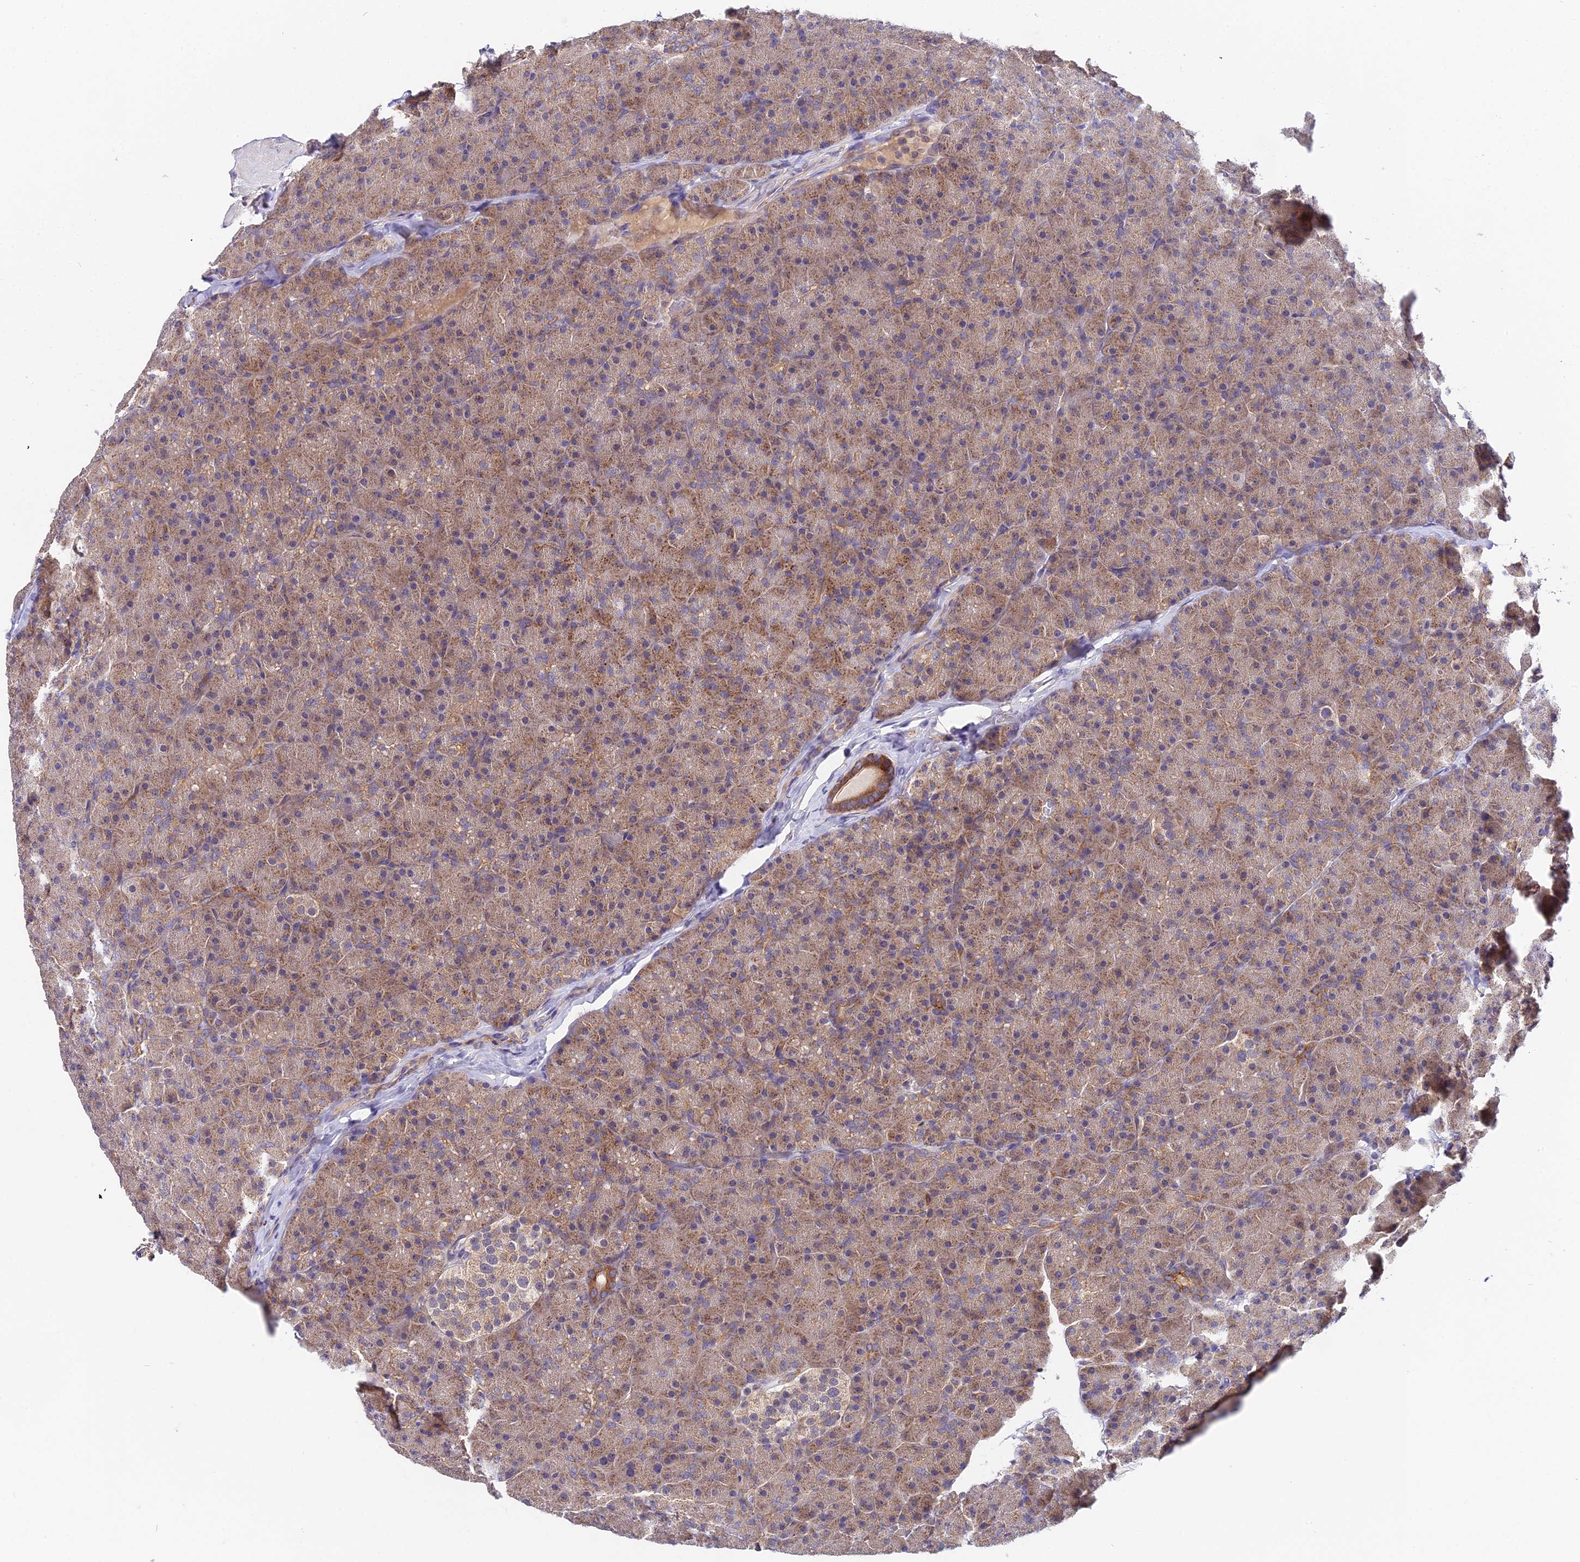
{"staining": {"intensity": "moderate", "quantity": ">75%", "location": "cytoplasmic/membranous"}, "tissue": "pancreas", "cell_type": "Exocrine glandular cells", "image_type": "normal", "snomed": [{"axis": "morphology", "description": "Normal tissue, NOS"}, {"axis": "topography", "description": "Pancreas"}], "caption": "Benign pancreas reveals moderate cytoplasmic/membranous positivity in approximately >75% of exocrine glandular cells (brown staining indicates protein expression, while blue staining denotes nuclei)..", "gene": "ZBED8", "patient": {"sex": "male", "age": 36}}